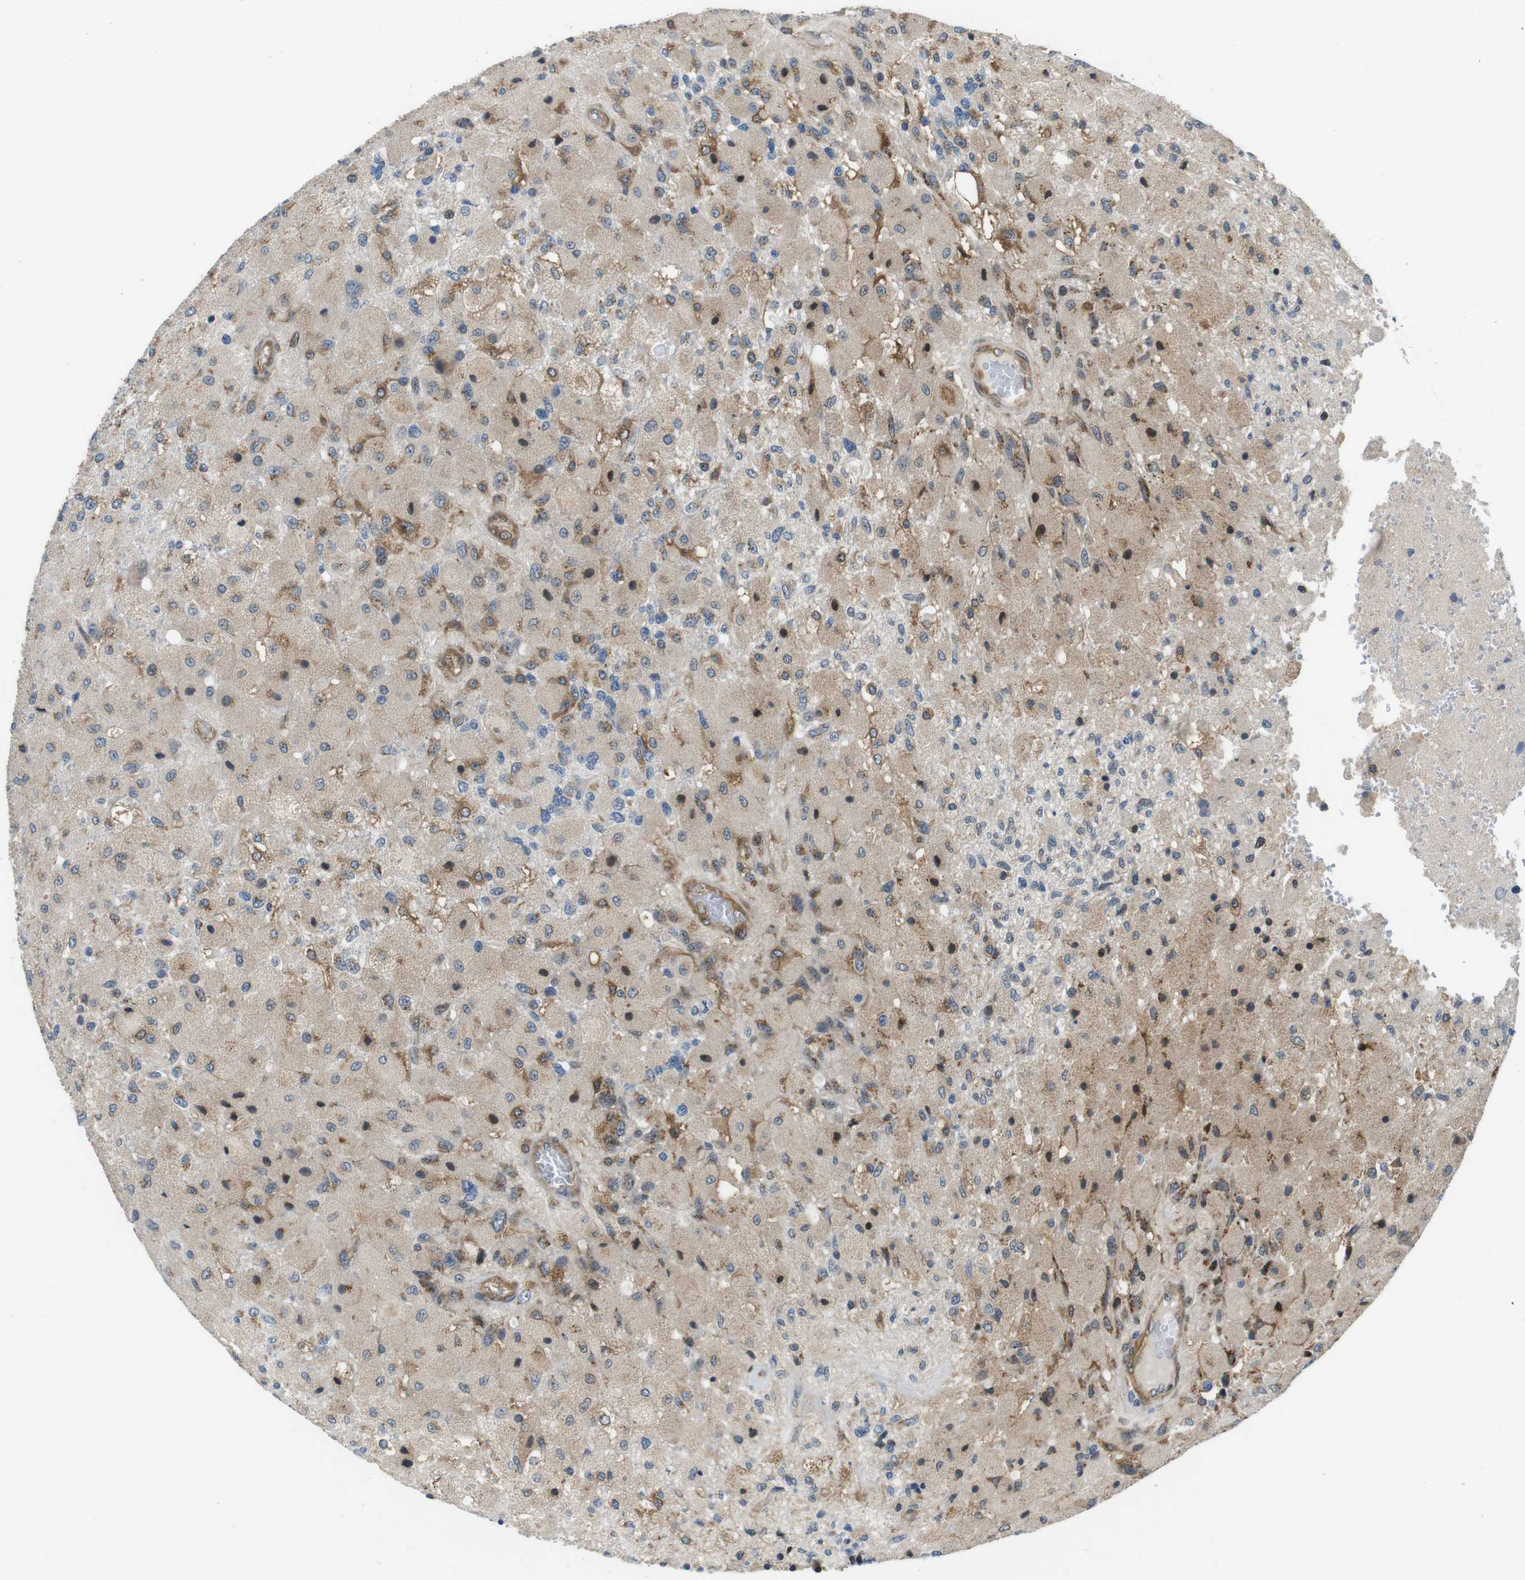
{"staining": {"intensity": "moderate", "quantity": "25%-75%", "location": "cytoplasmic/membranous"}, "tissue": "glioma", "cell_type": "Tumor cells", "image_type": "cancer", "snomed": [{"axis": "morphology", "description": "Normal tissue, NOS"}, {"axis": "morphology", "description": "Glioma, malignant, High grade"}, {"axis": "topography", "description": "Cerebral cortex"}], "caption": "Glioma tissue demonstrates moderate cytoplasmic/membranous staining in approximately 25%-75% of tumor cells", "gene": "PALD1", "patient": {"sex": "male", "age": 77}}